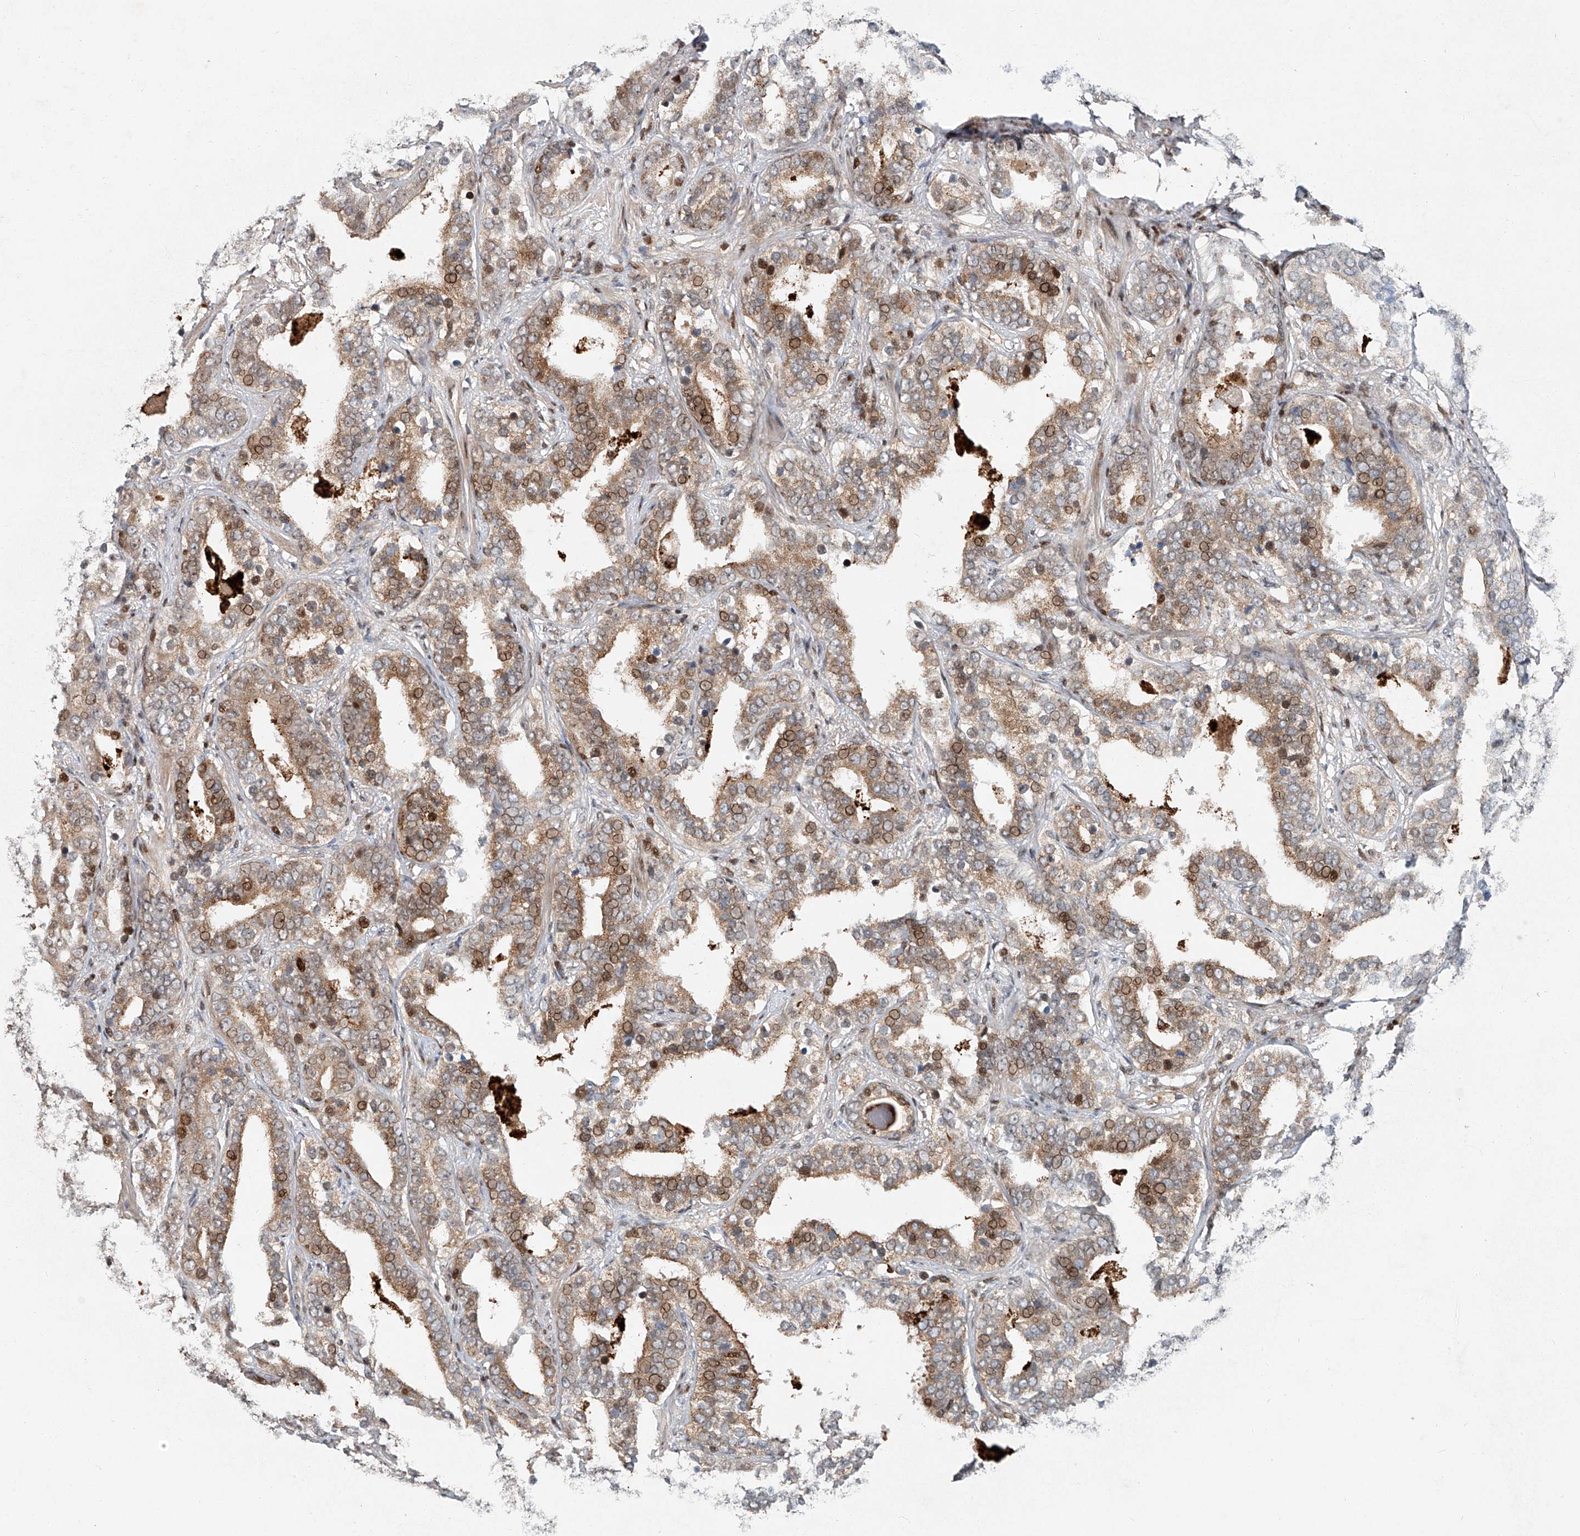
{"staining": {"intensity": "moderate", "quantity": "25%-75%", "location": "cytoplasmic/membranous,nuclear"}, "tissue": "prostate cancer", "cell_type": "Tumor cells", "image_type": "cancer", "snomed": [{"axis": "morphology", "description": "Adenocarcinoma, High grade"}, {"axis": "topography", "description": "Prostate"}], "caption": "Protein positivity by immunohistochemistry reveals moderate cytoplasmic/membranous and nuclear positivity in approximately 25%-75% of tumor cells in high-grade adenocarcinoma (prostate). (DAB (3,3'-diaminobenzidine) IHC with brightfield microscopy, high magnification).", "gene": "CEP162", "patient": {"sex": "male", "age": 62}}